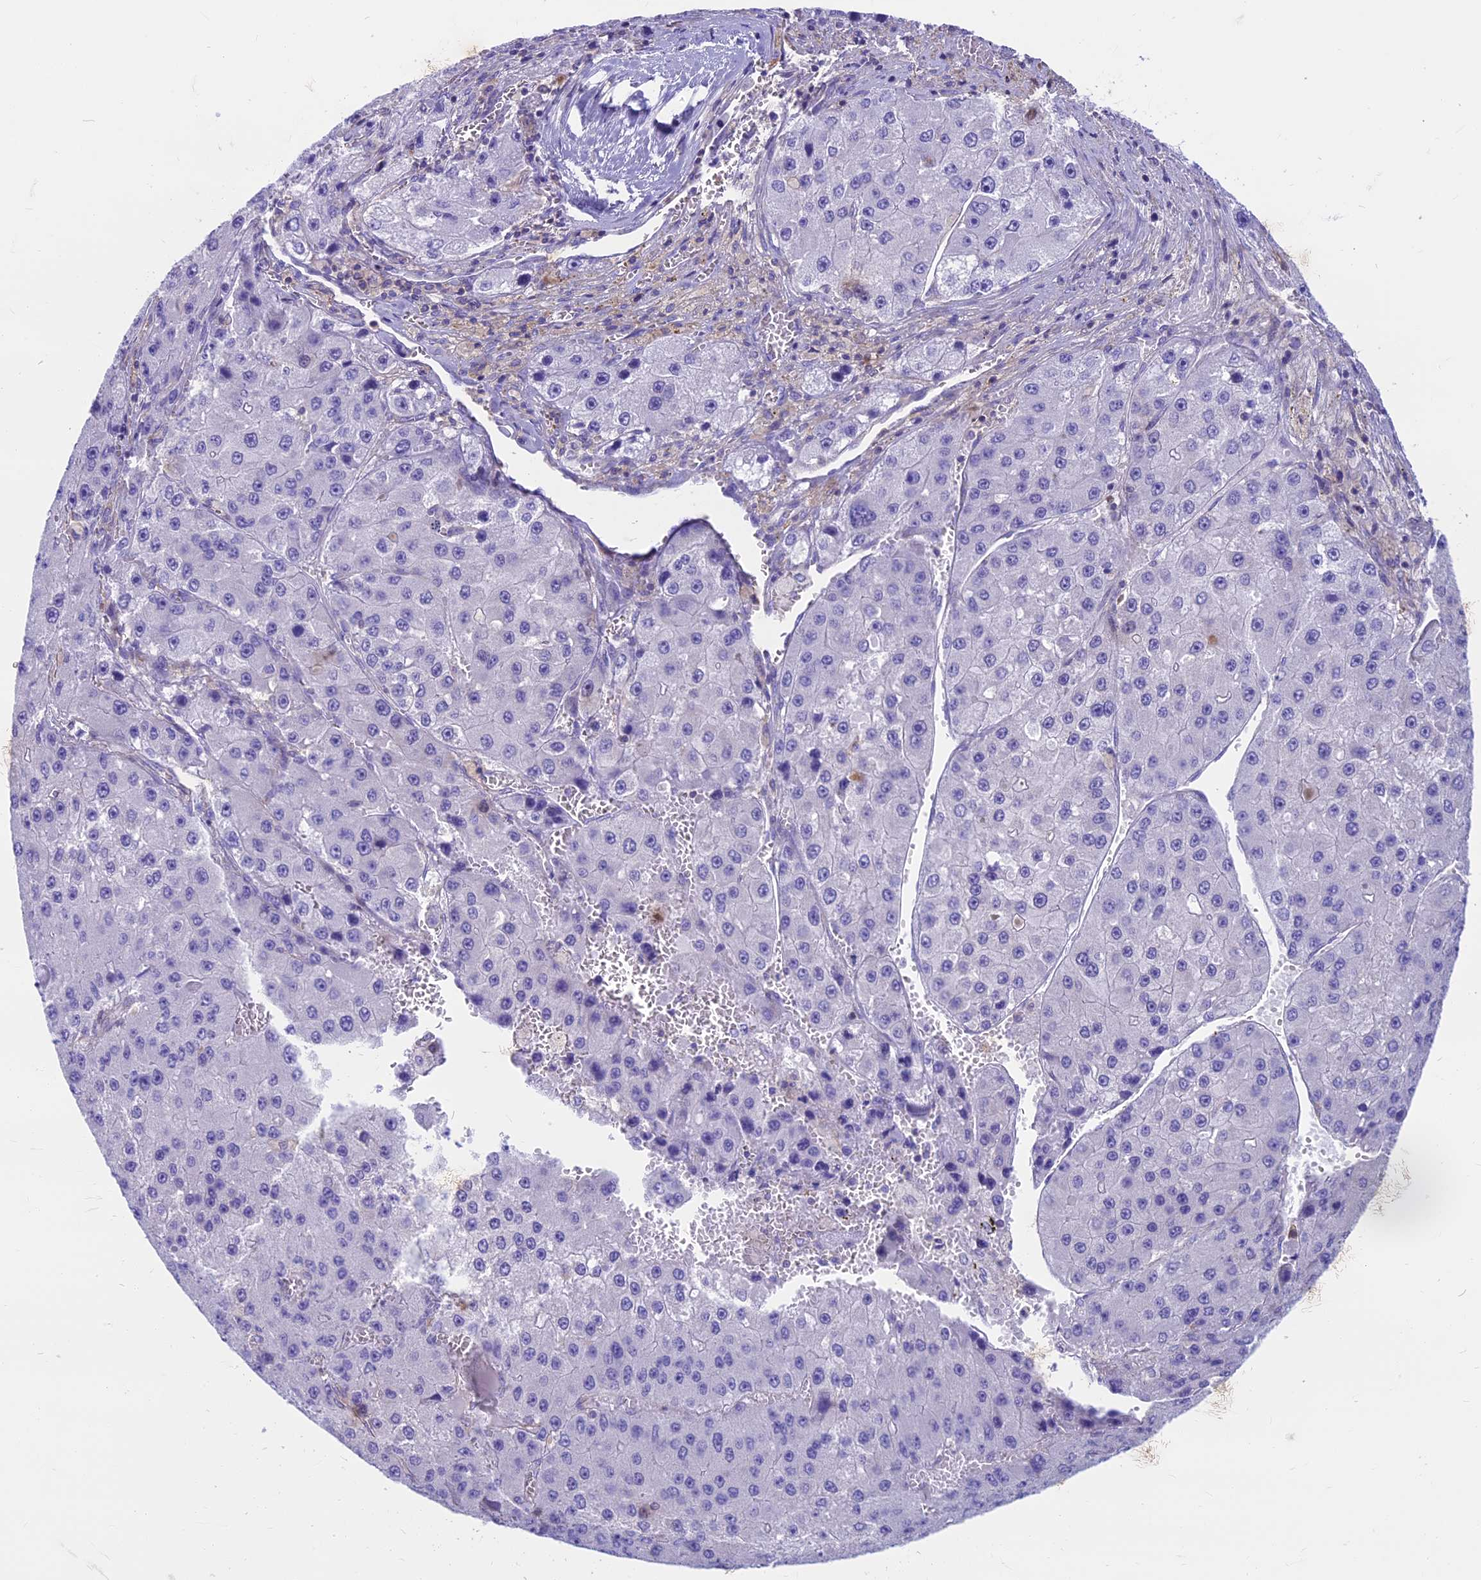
{"staining": {"intensity": "negative", "quantity": "none", "location": "none"}, "tissue": "liver cancer", "cell_type": "Tumor cells", "image_type": "cancer", "snomed": [{"axis": "morphology", "description": "Carcinoma, Hepatocellular, NOS"}, {"axis": "topography", "description": "Liver"}], "caption": "DAB immunohistochemical staining of liver cancer (hepatocellular carcinoma) shows no significant staining in tumor cells. (DAB immunohistochemistry, high magnification).", "gene": "CDAN1", "patient": {"sex": "female", "age": 73}}